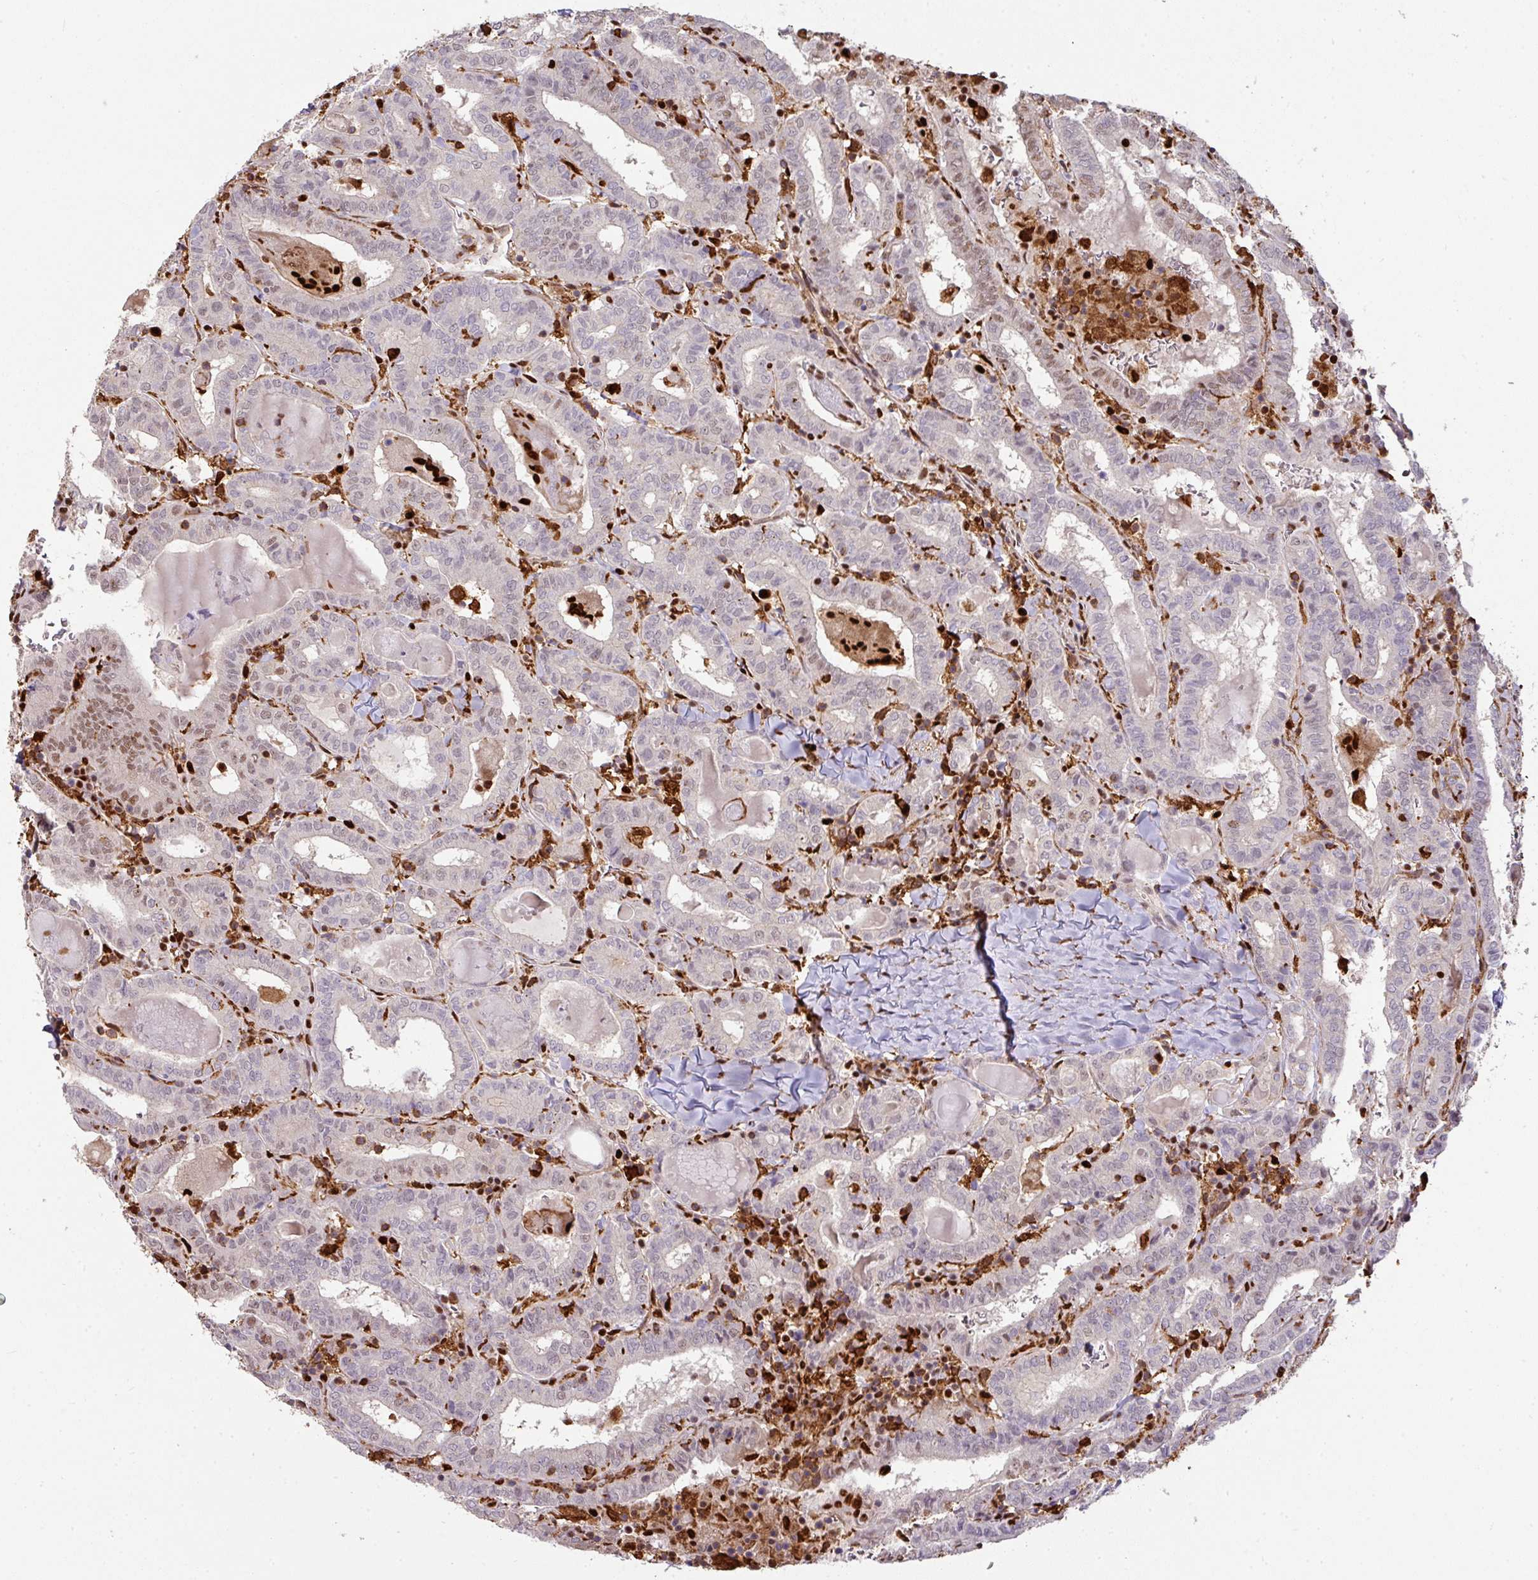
{"staining": {"intensity": "moderate", "quantity": "<25%", "location": "nuclear"}, "tissue": "thyroid cancer", "cell_type": "Tumor cells", "image_type": "cancer", "snomed": [{"axis": "morphology", "description": "Papillary adenocarcinoma, NOS"}, {"axis": "topography", "description": "Thyroid gland"}], "caption": "This image exhibits immunohistochemistry (IHC) staining of thyroid papillary adenocarcinoma, with low moderate nuclear staining in about <25% of tumor cells.", "gene": "SAMHD1", "patient": {"sex": "female", "age": 72}}